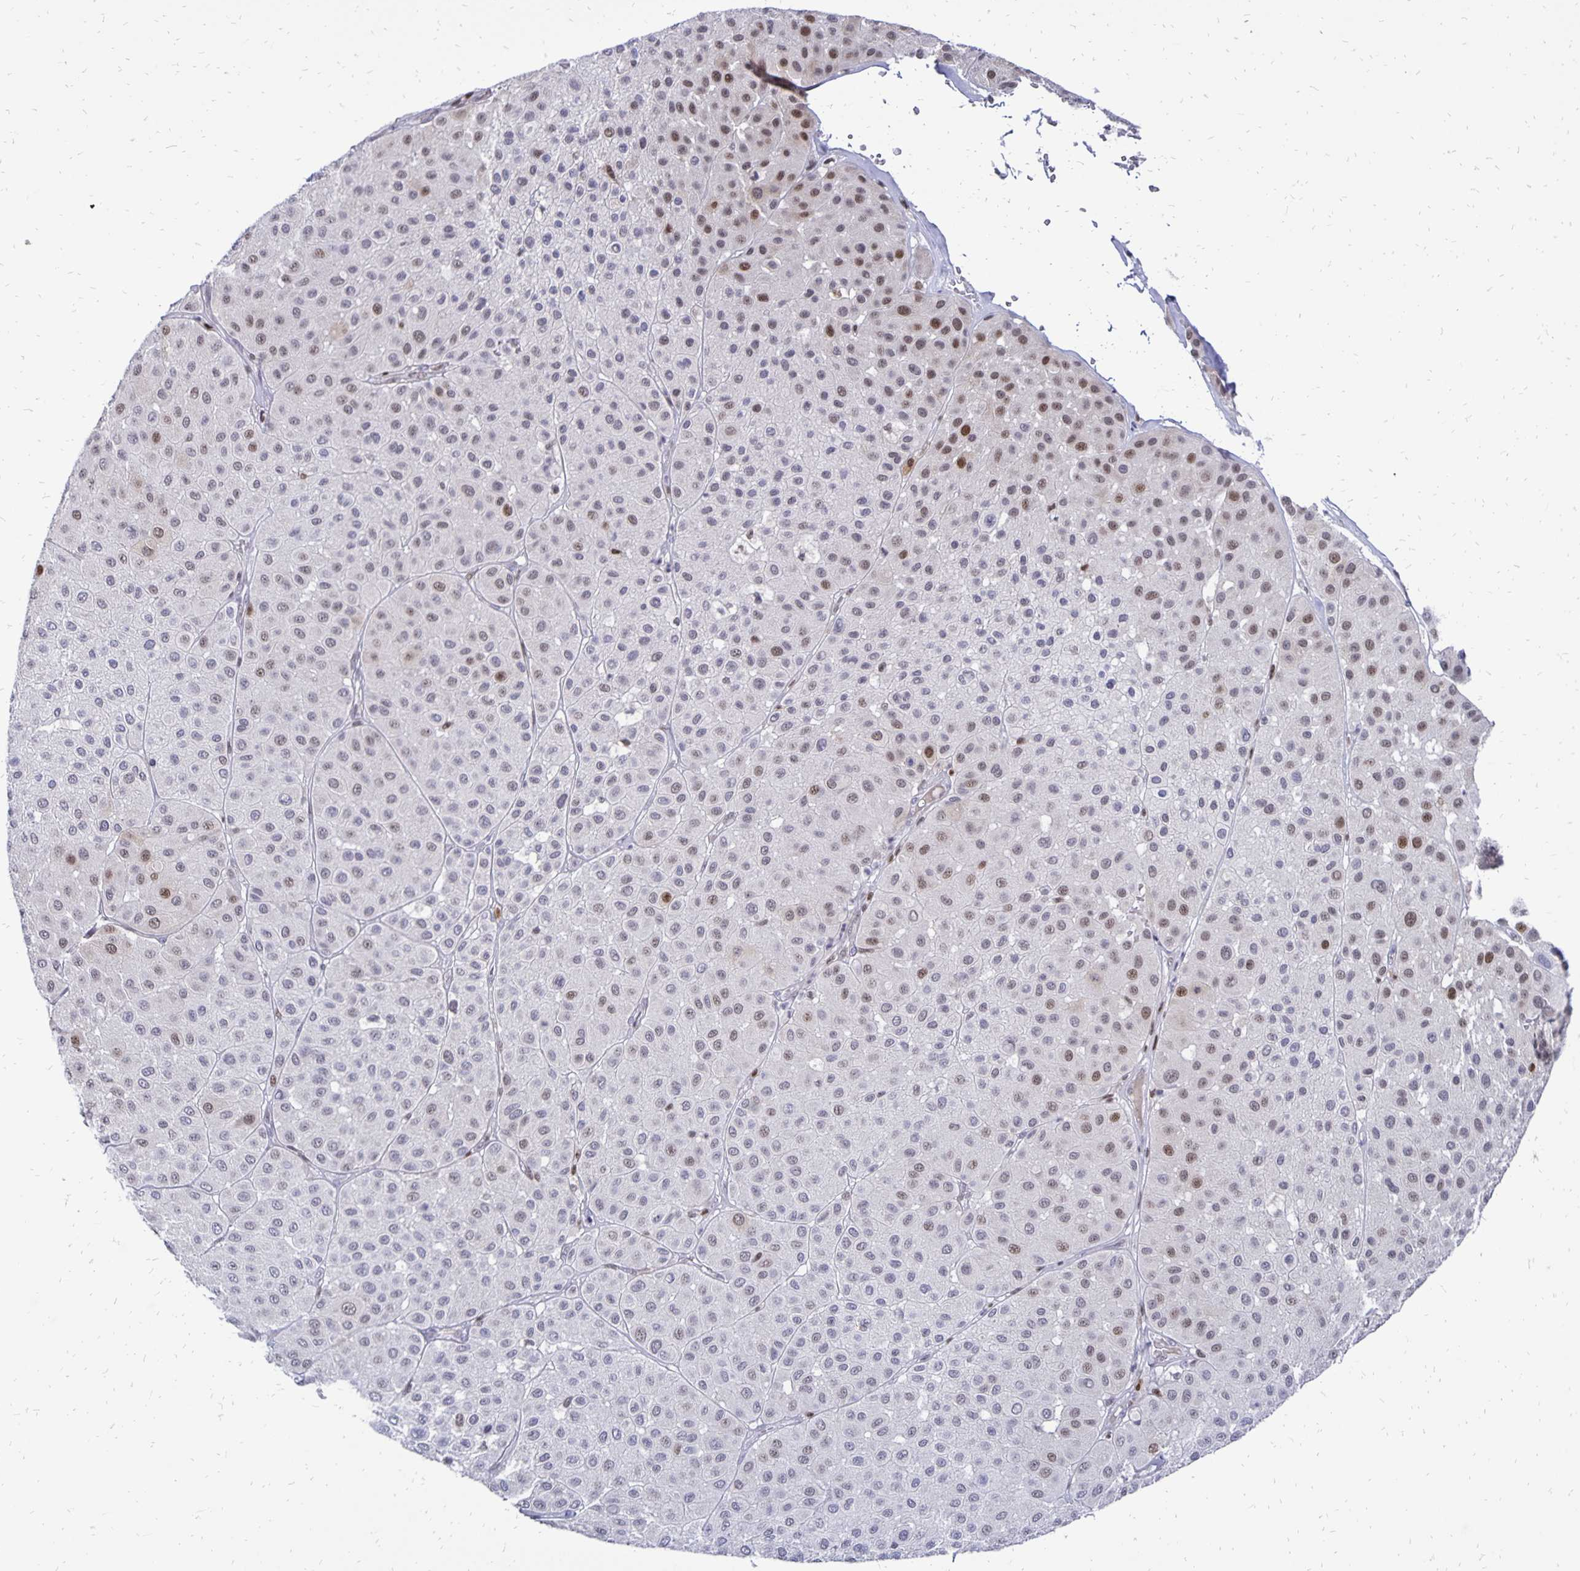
{"staining": {"intensity": "moderate", "quantity": "<25%", "location": "nuclear"}, "tissue": "melanoma", "cell_type": "Tumor cells", "image_type": "cancer", "snomed": [{"axis": "morphology", "description": "Malignant melanoma, Metastatic site"}, {"axis": "topography", "description": "Smooth muscle"}], "caption": "This photomicrograph displays melanoma stained with immunohistochemistry (IHC) to label a protein in brown. The nuclear of tumor cells show moderate positivity for the protein. Nuclei are counter-stained blue.", "gene": "DCK", "patient": {"sex": "male", "age": 41}}